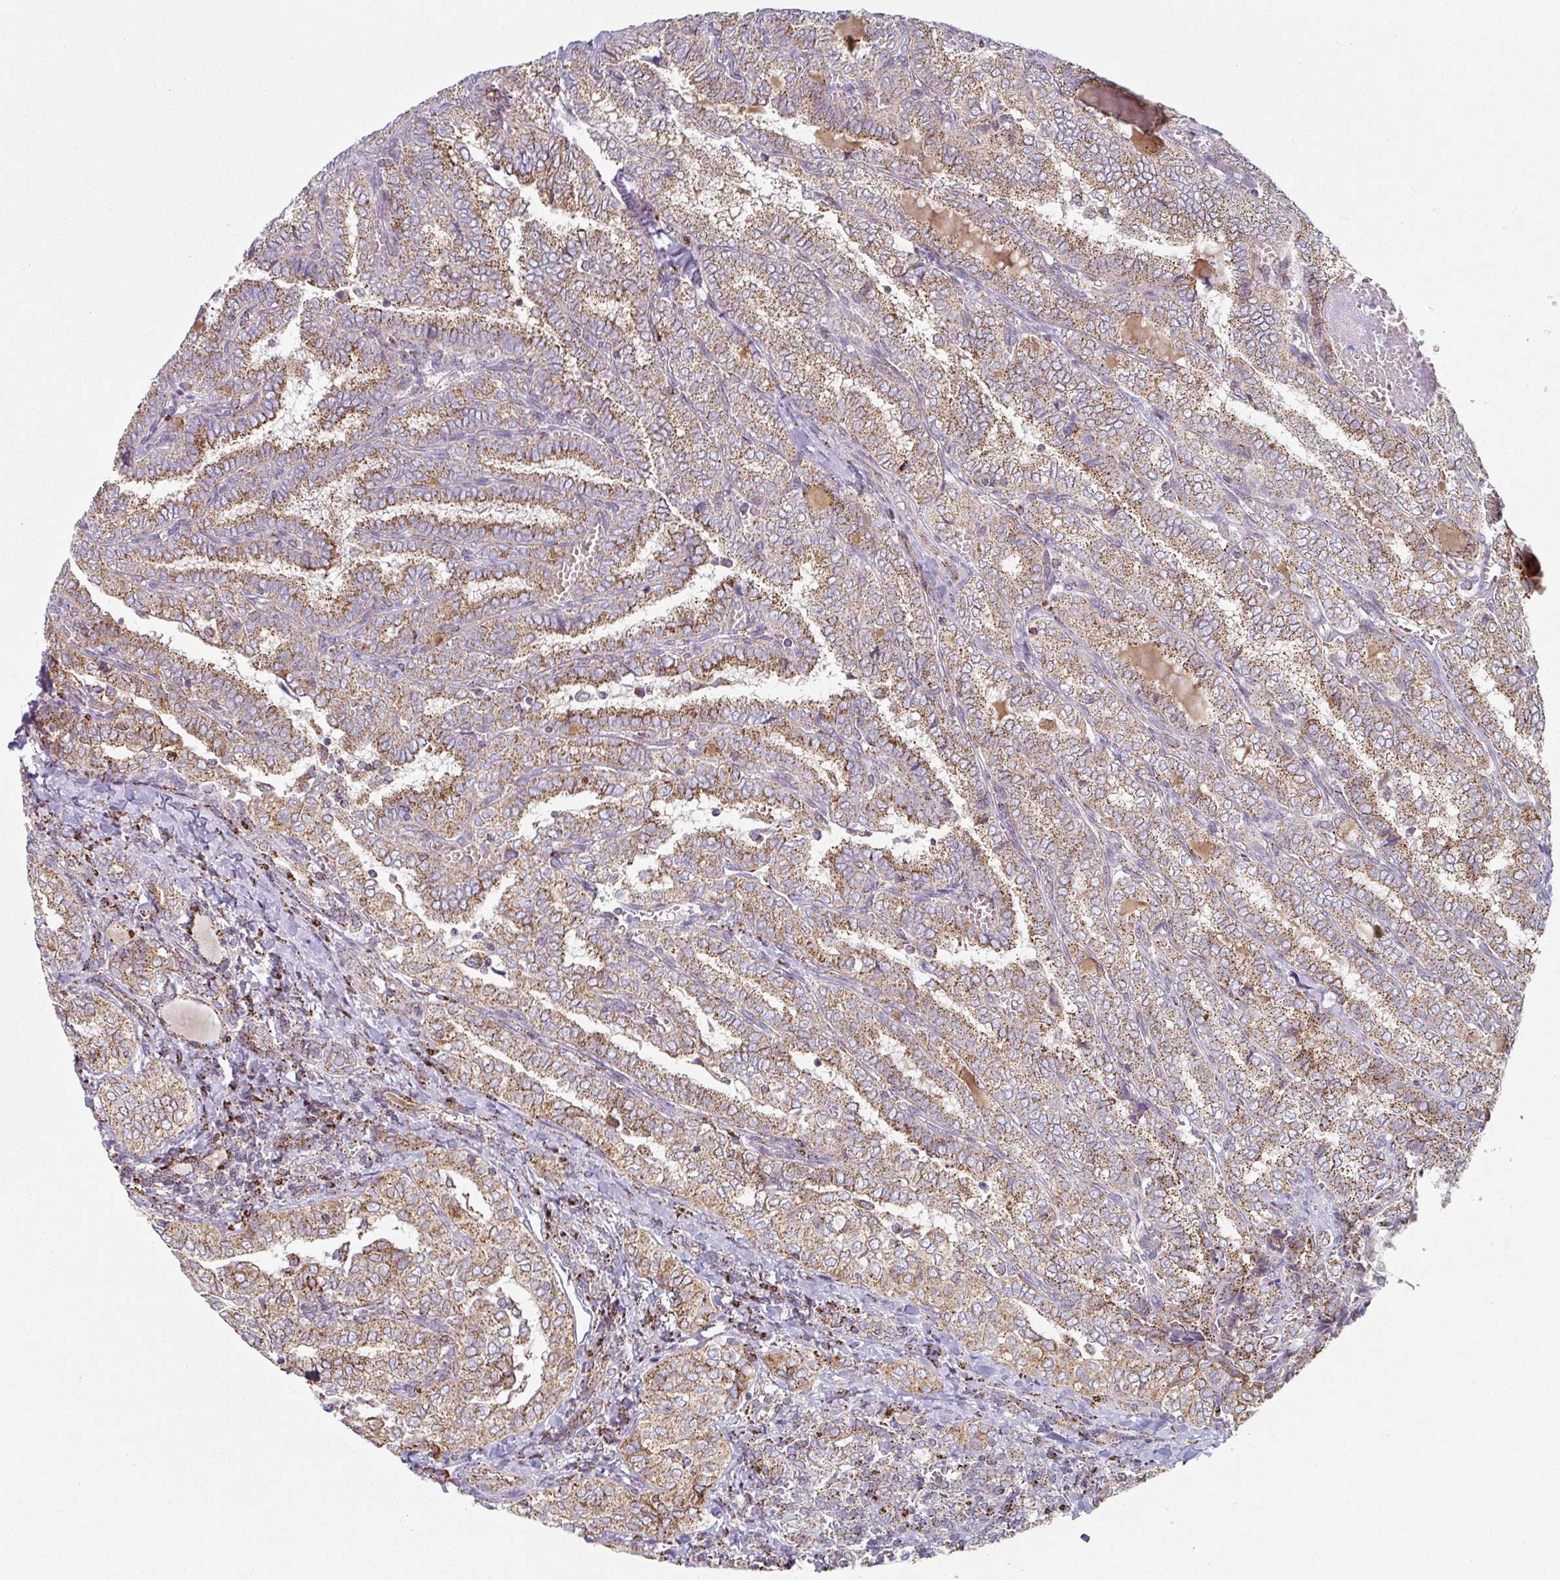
{"staining": {"intensity": "moderate", "quantity": ">75%", "location": "cytoplasmic/membranous"}, "tissue": "thyroid cancer", "cell_type": "Tumor cells", "image_type": "cancer", "snomed": [{"axis": "morphology", "description": "Papillary adenocarcinoma, NOS"}, {"axis": "topography", "description": "Thyroid gland"}], "caption": "A histopathology image of thyroid cancer (papillary adenocarcinoma) stained for a protein demonstrates moderate cytoplasmic/membranous brown staining in tumor cells.", "gene": "CCDC85B", "patient": {"sex": "female", "age": 30}}